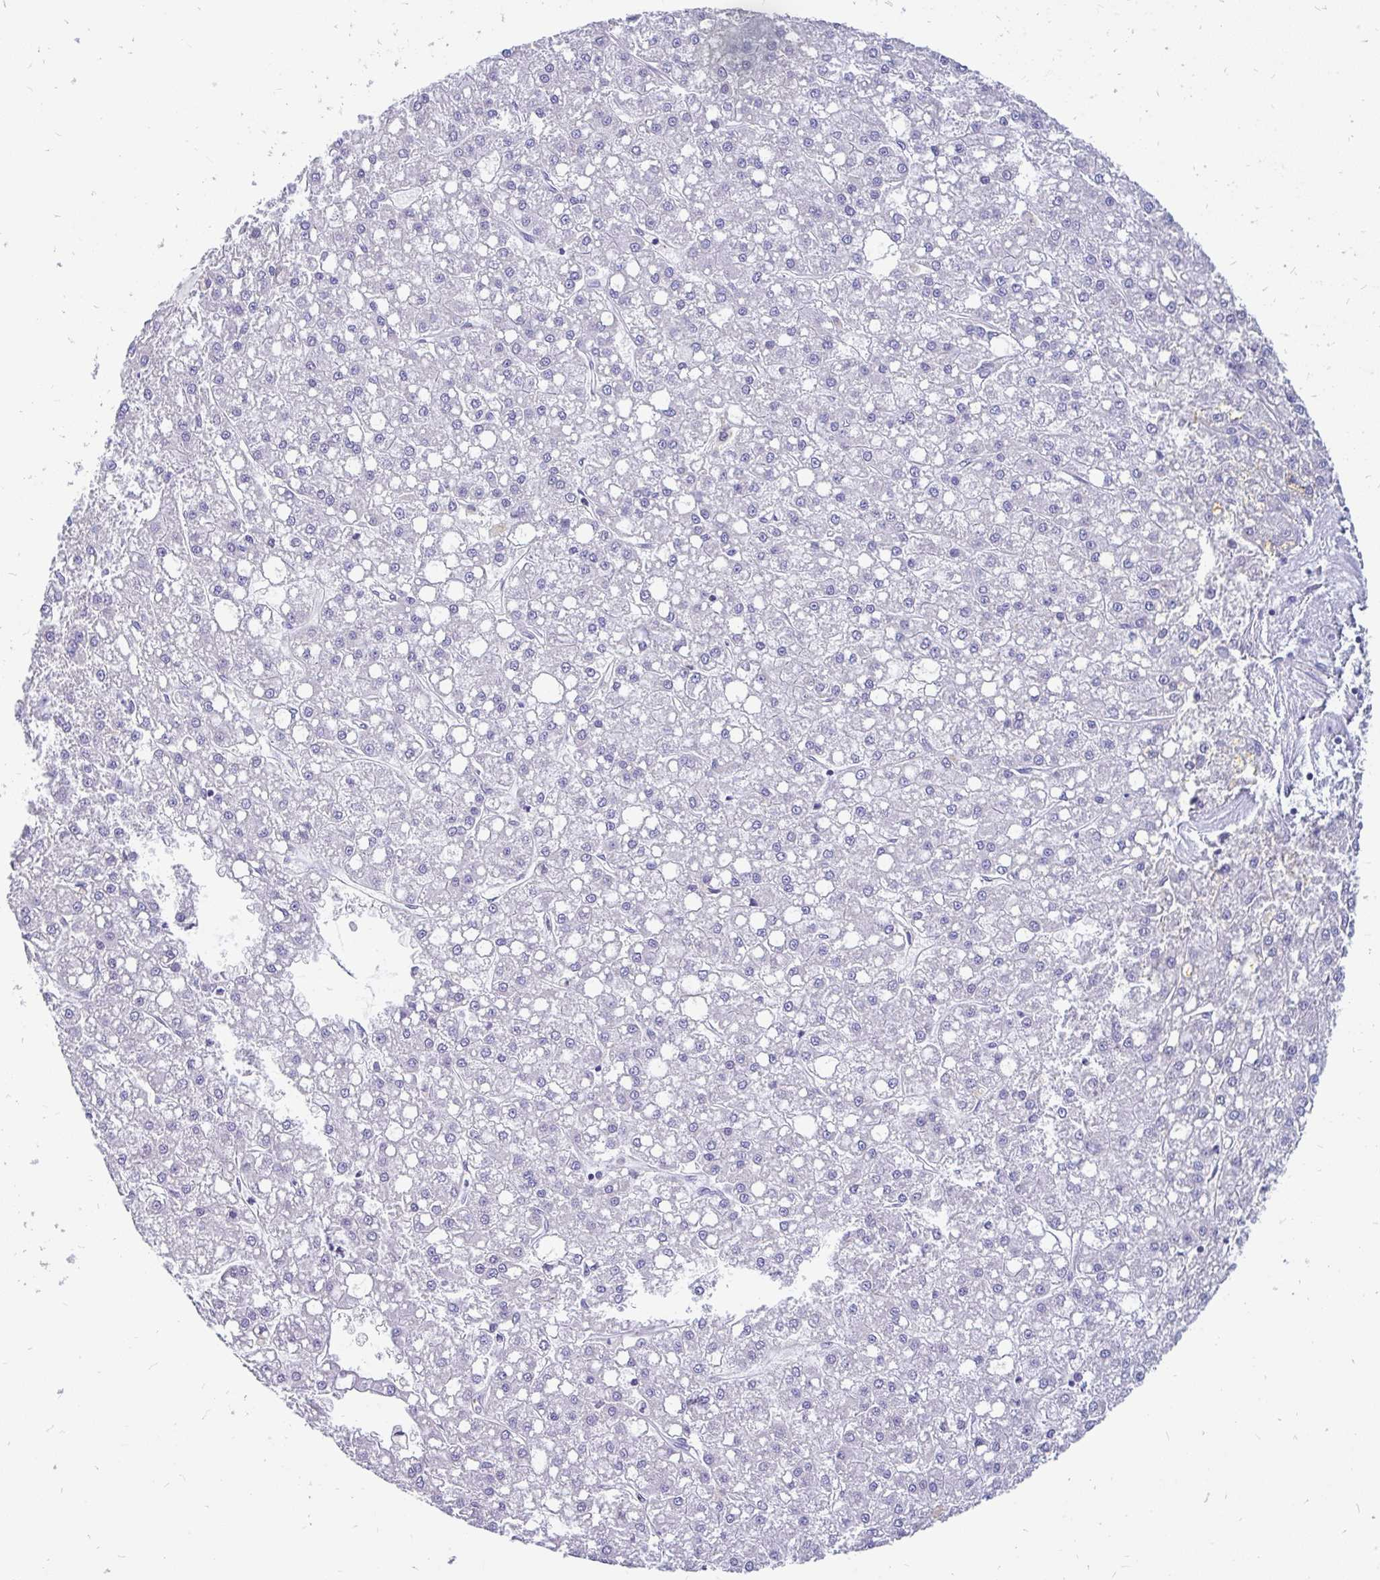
{"staining": {"intensity": "negative", "quantity": "none", "location": "none"}, "tissue": "liver cancer", "cell_type": "Tumor cells", "image_type": "cancer", "snomed": [{"axis": "morphology", "description": "Carcinoma, Hepatocellular, NOS"}, {"axis": "topography", "description": "Liver"}], "caption": "Tumor cells show no significant protein staining in liver cancer. Nuclei are stained in blue.", "gene": "INTS5", "patient": {"sex": "male", "age": 67}}